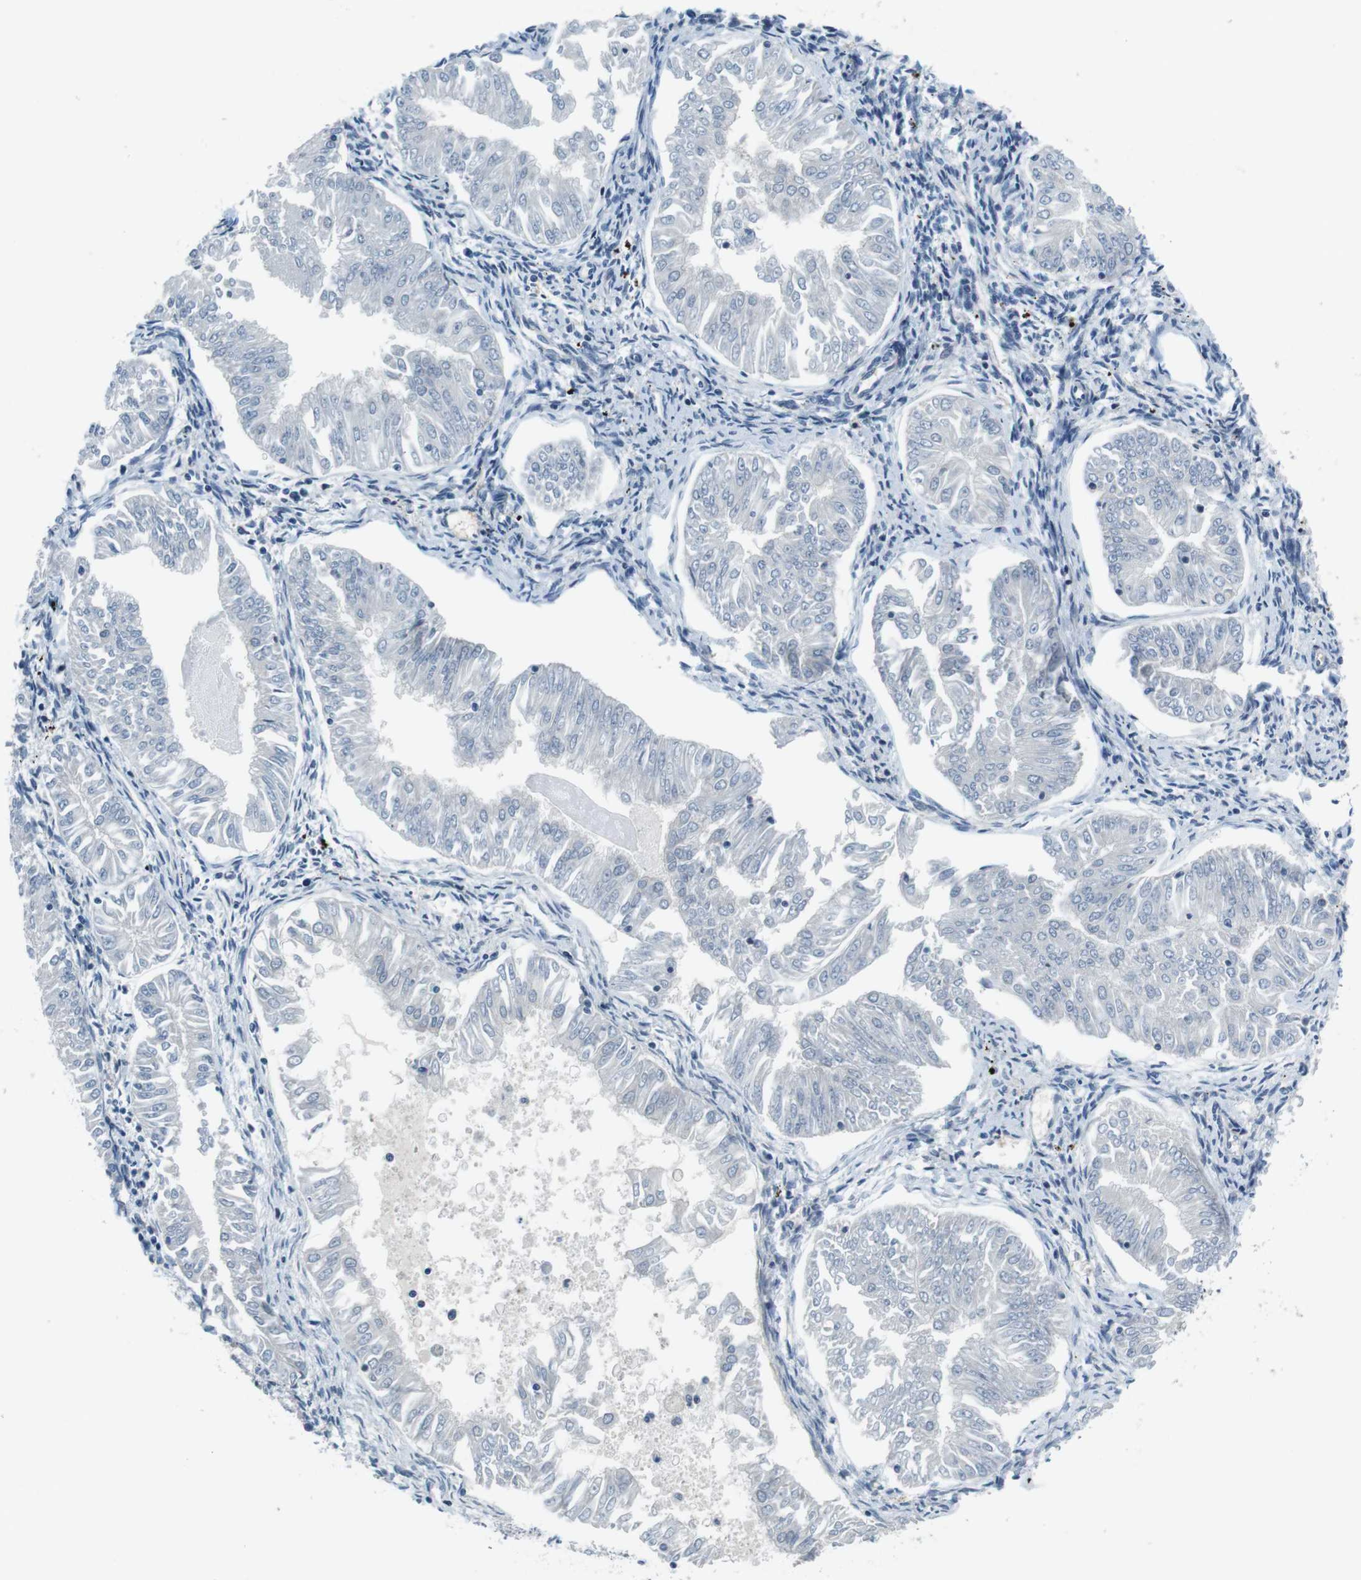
{"staining": {"intensity": "negative", "quantity": "none", "location": "none"}, "tissue": "endometrial cancer", "cell_type": "Tumor cells", "image_type": "cancer", "snomed": [{"axis": "morphology", "description": "Adenocarcinoma, NOS"}, {"axis": "topography", "description": "Endometrium"}], "caption": "An IHC micrograph of endometrial cancer (adenocarcinoma) is shown. There is no staining in tumor cells of endometrial cancer (adenocarcinoma).", "gene": "NEK4", "patient": {"sex": "female", "age": 53}}